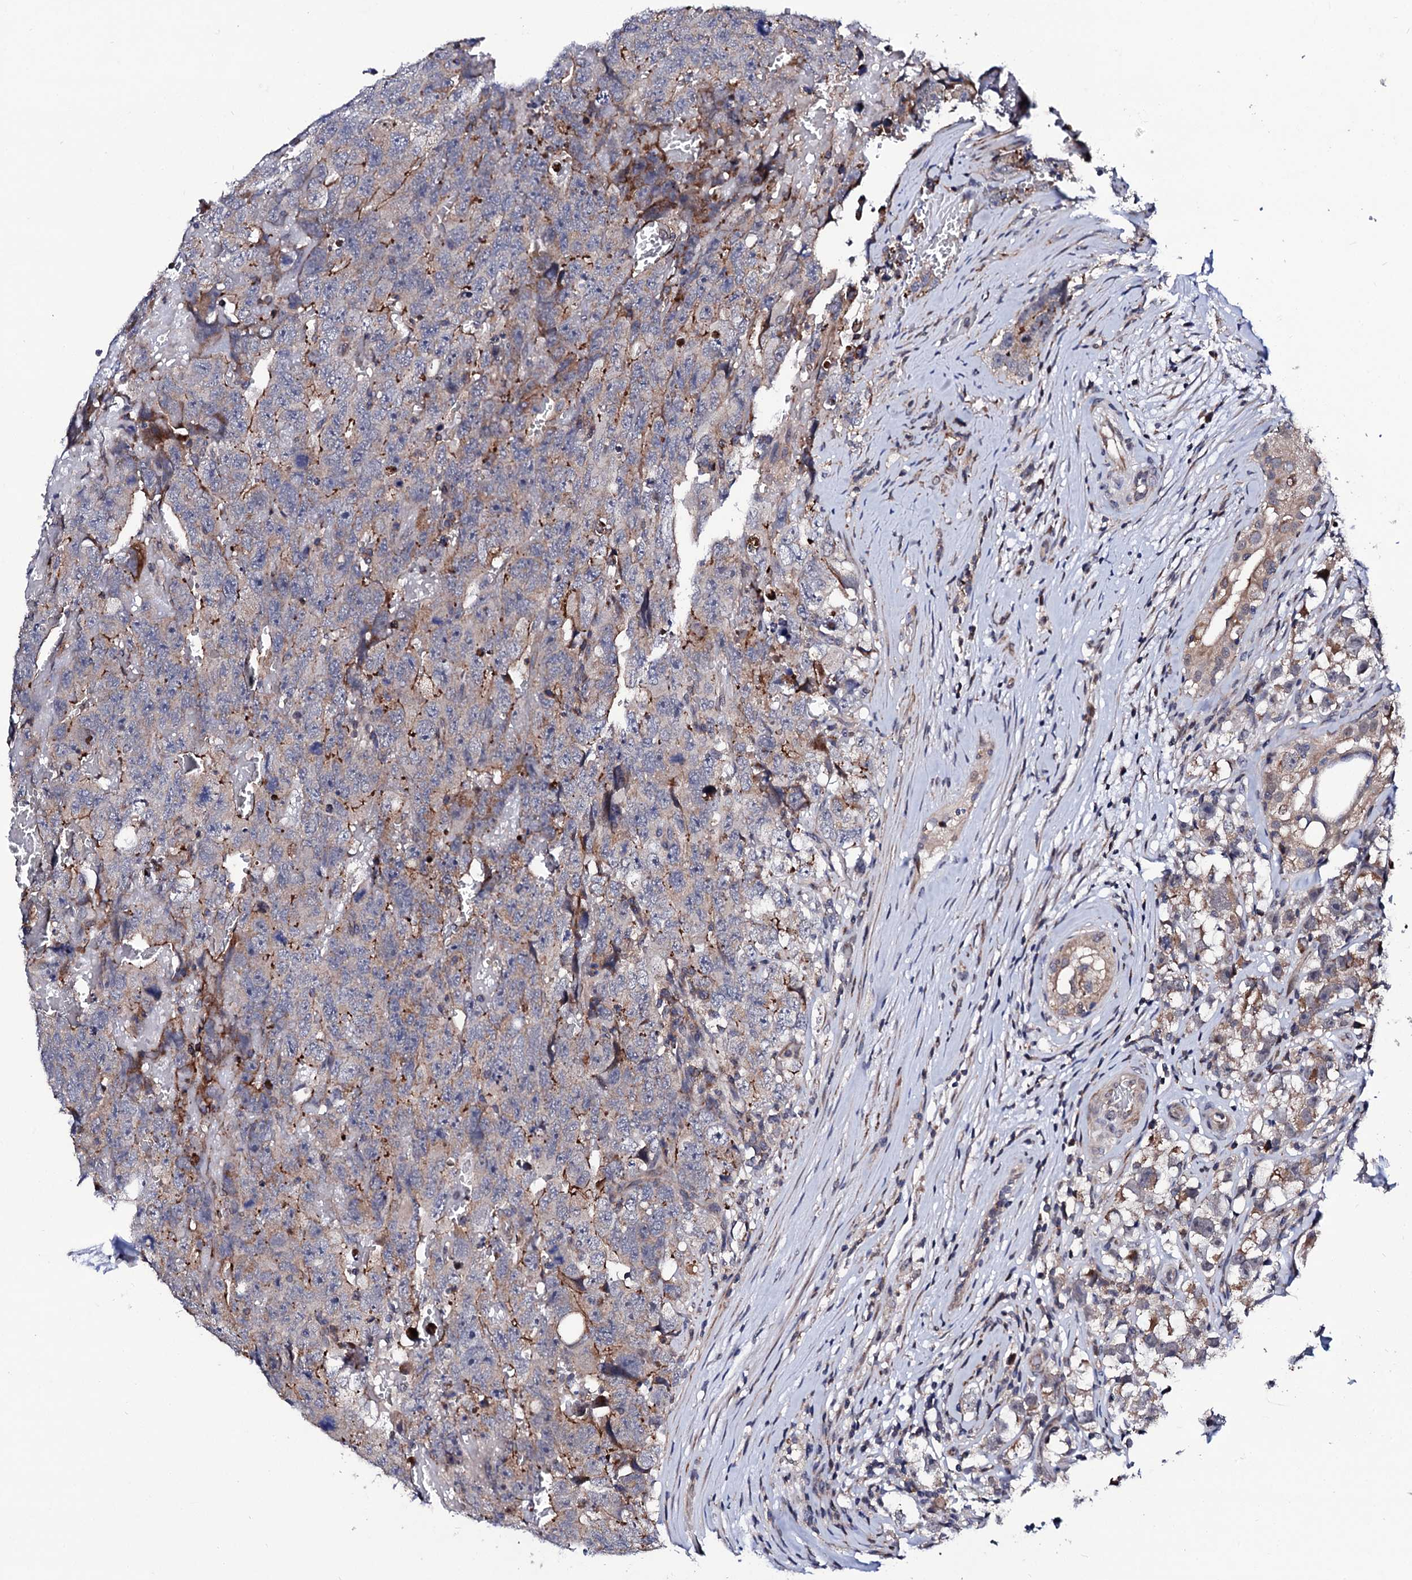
{"staining": {"intensity": "moderate", "quantity": "<25%", "location": "cytoplasmic/membranous"}, "tissue": "testis cancer", "cell_type": "Tumor cells", "image_type": "cancer", "snomed": [{"axis": "morphology", "description": "Carcinoma, Embryonal, NOS"}, {"axis": "topography", "description": "Testis"}], "caption": "Moderate cytoplasmic/membranous protein staining is seen in about <25% of tumor cells in testis cancer.", "gene": "COG4", "patient": {"sex": "male", "age": 45}}